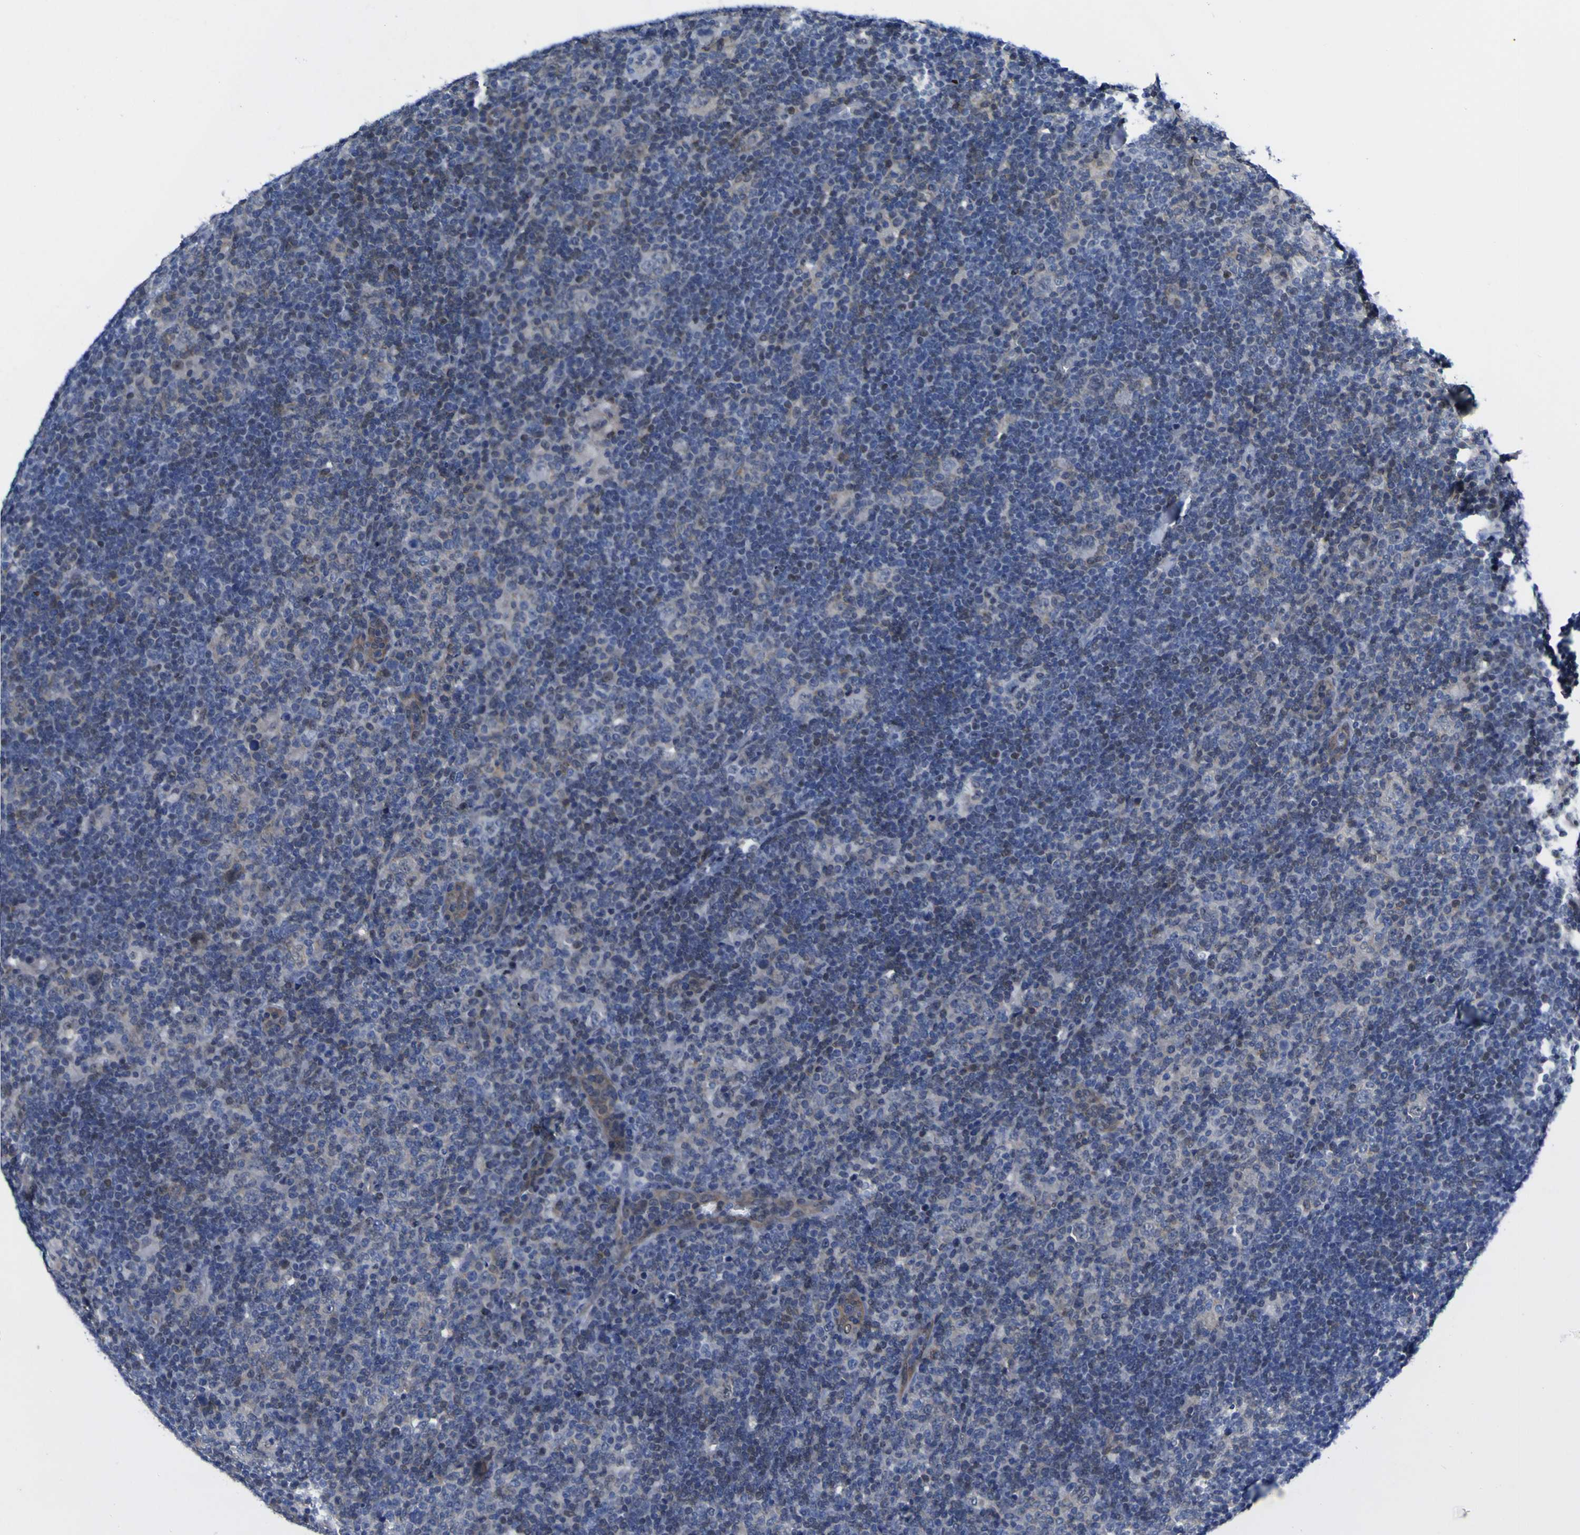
{"staining": {"intensity": "negative", "quantity": "none", "location": "none"}, "tissue": "lymphoma", "cell_type": "Tumor cells", "image_type": "cancer", "snomed": [{"axis": "morphology", "description": "Hodgkin's disease, NOS"}, {"axis": "topography", "description": "Lymph node"}], "caption": "The immunohistochemistry micrograph has no significant staining in tumor cells of Hodgkin's disease tissue. (DAB immunohistochemistry (IHC) visualized using brightfield microscopy, high magnification).", "gene": "CASP6", "patient": {"sex": "female", "age": 57}}